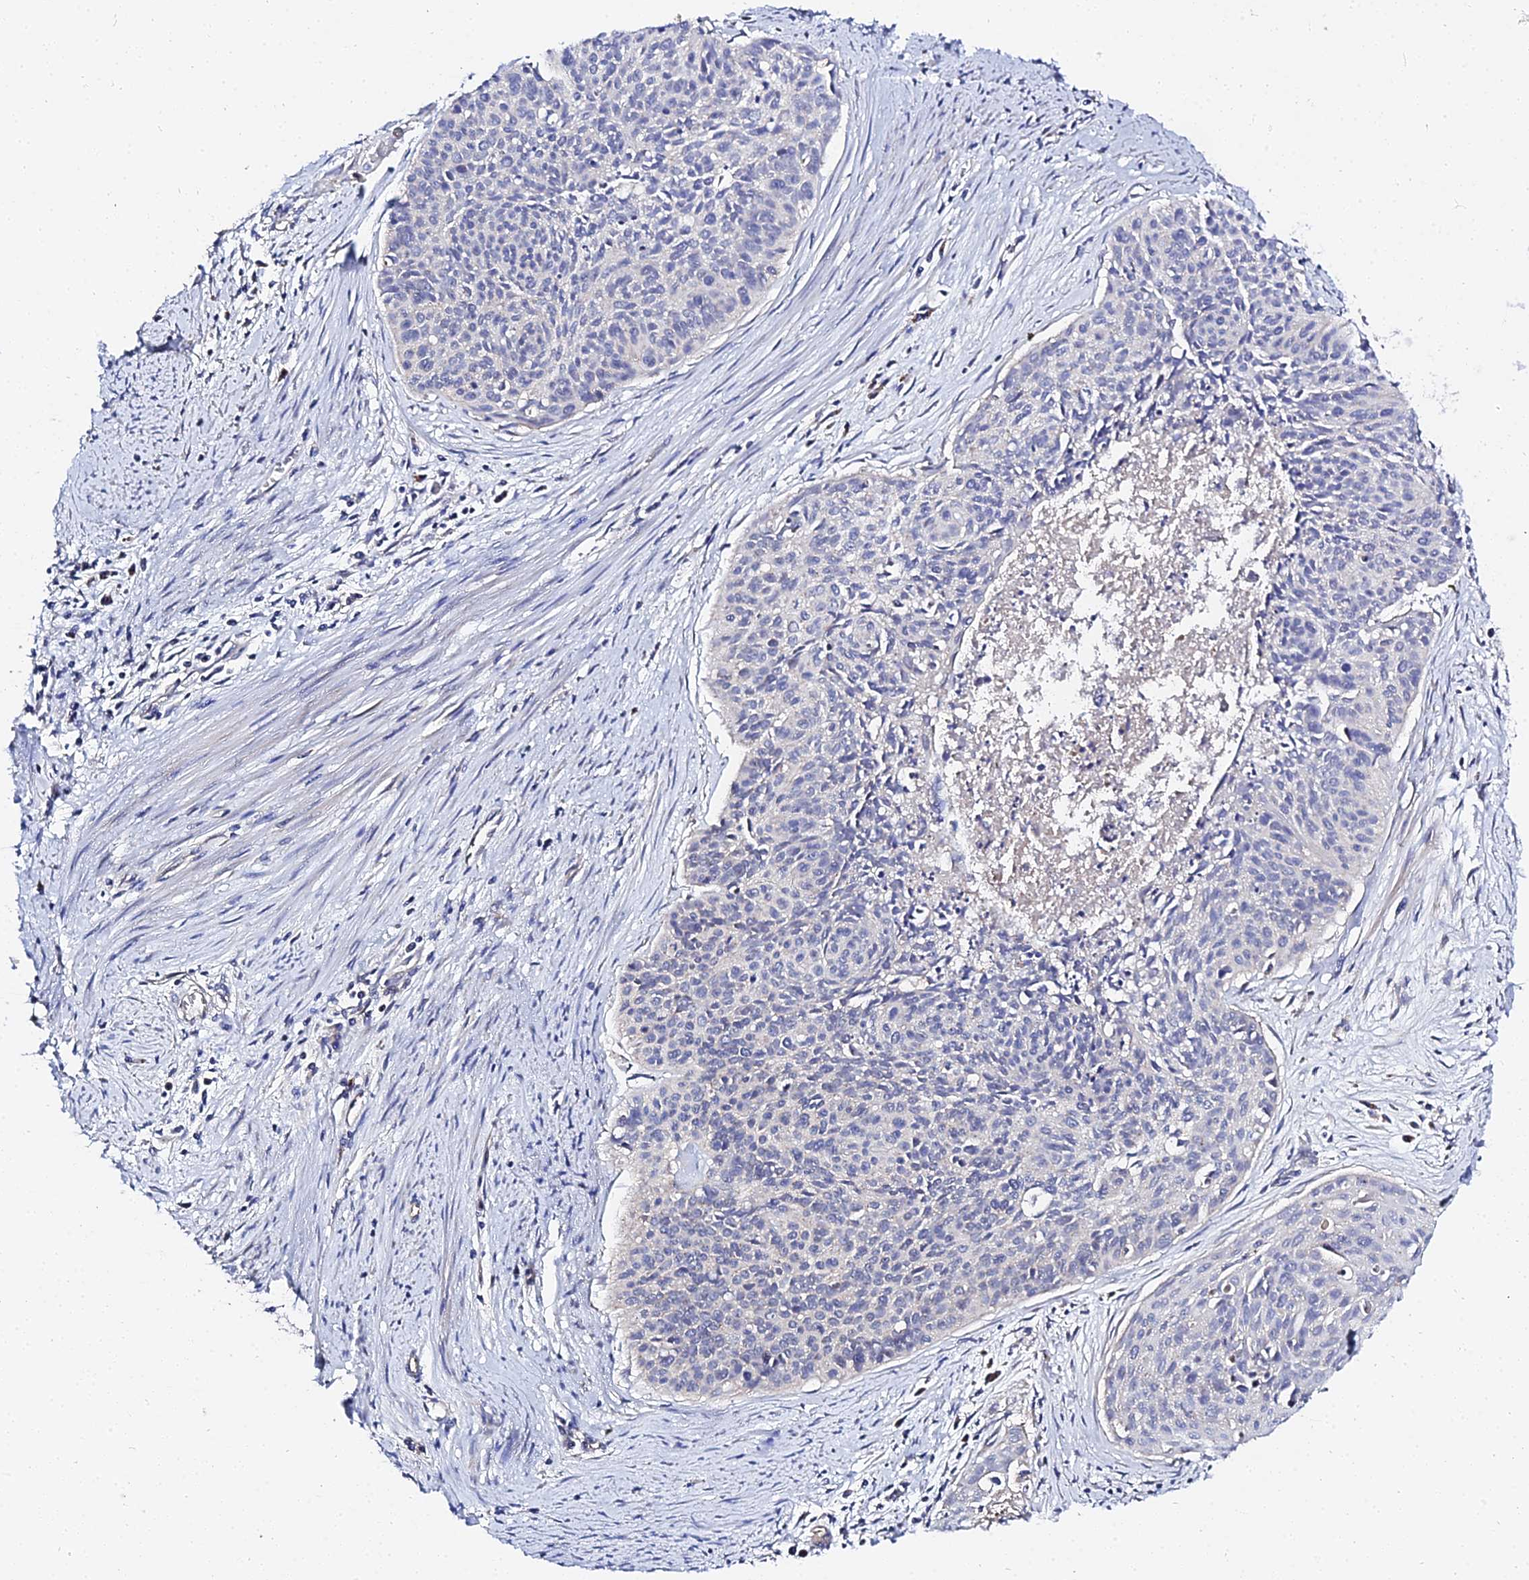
{"staining": {"intensity": "negative", "quantity": "none", "location": "none"}, "tissue": "cervical cancer", "cell_type": "Tumor cells", "image_type": "cancer", "snomed": [{"axis": "morphology", "description": "Squamous cell carcinoma, NOS"}, {"axis": "topography", "description": "Cervix"}], "caption": "IHC image of neoplastic tissue: cervical squamous cell carcinoma stained with DAB reveals no significant protein staining in tumor cells. (DAB immunohistochemistry (IHC) with hematoxylin counter stain).", "gene": "APOBEC3H", "patient": {"sex": "female", "age": 55}}